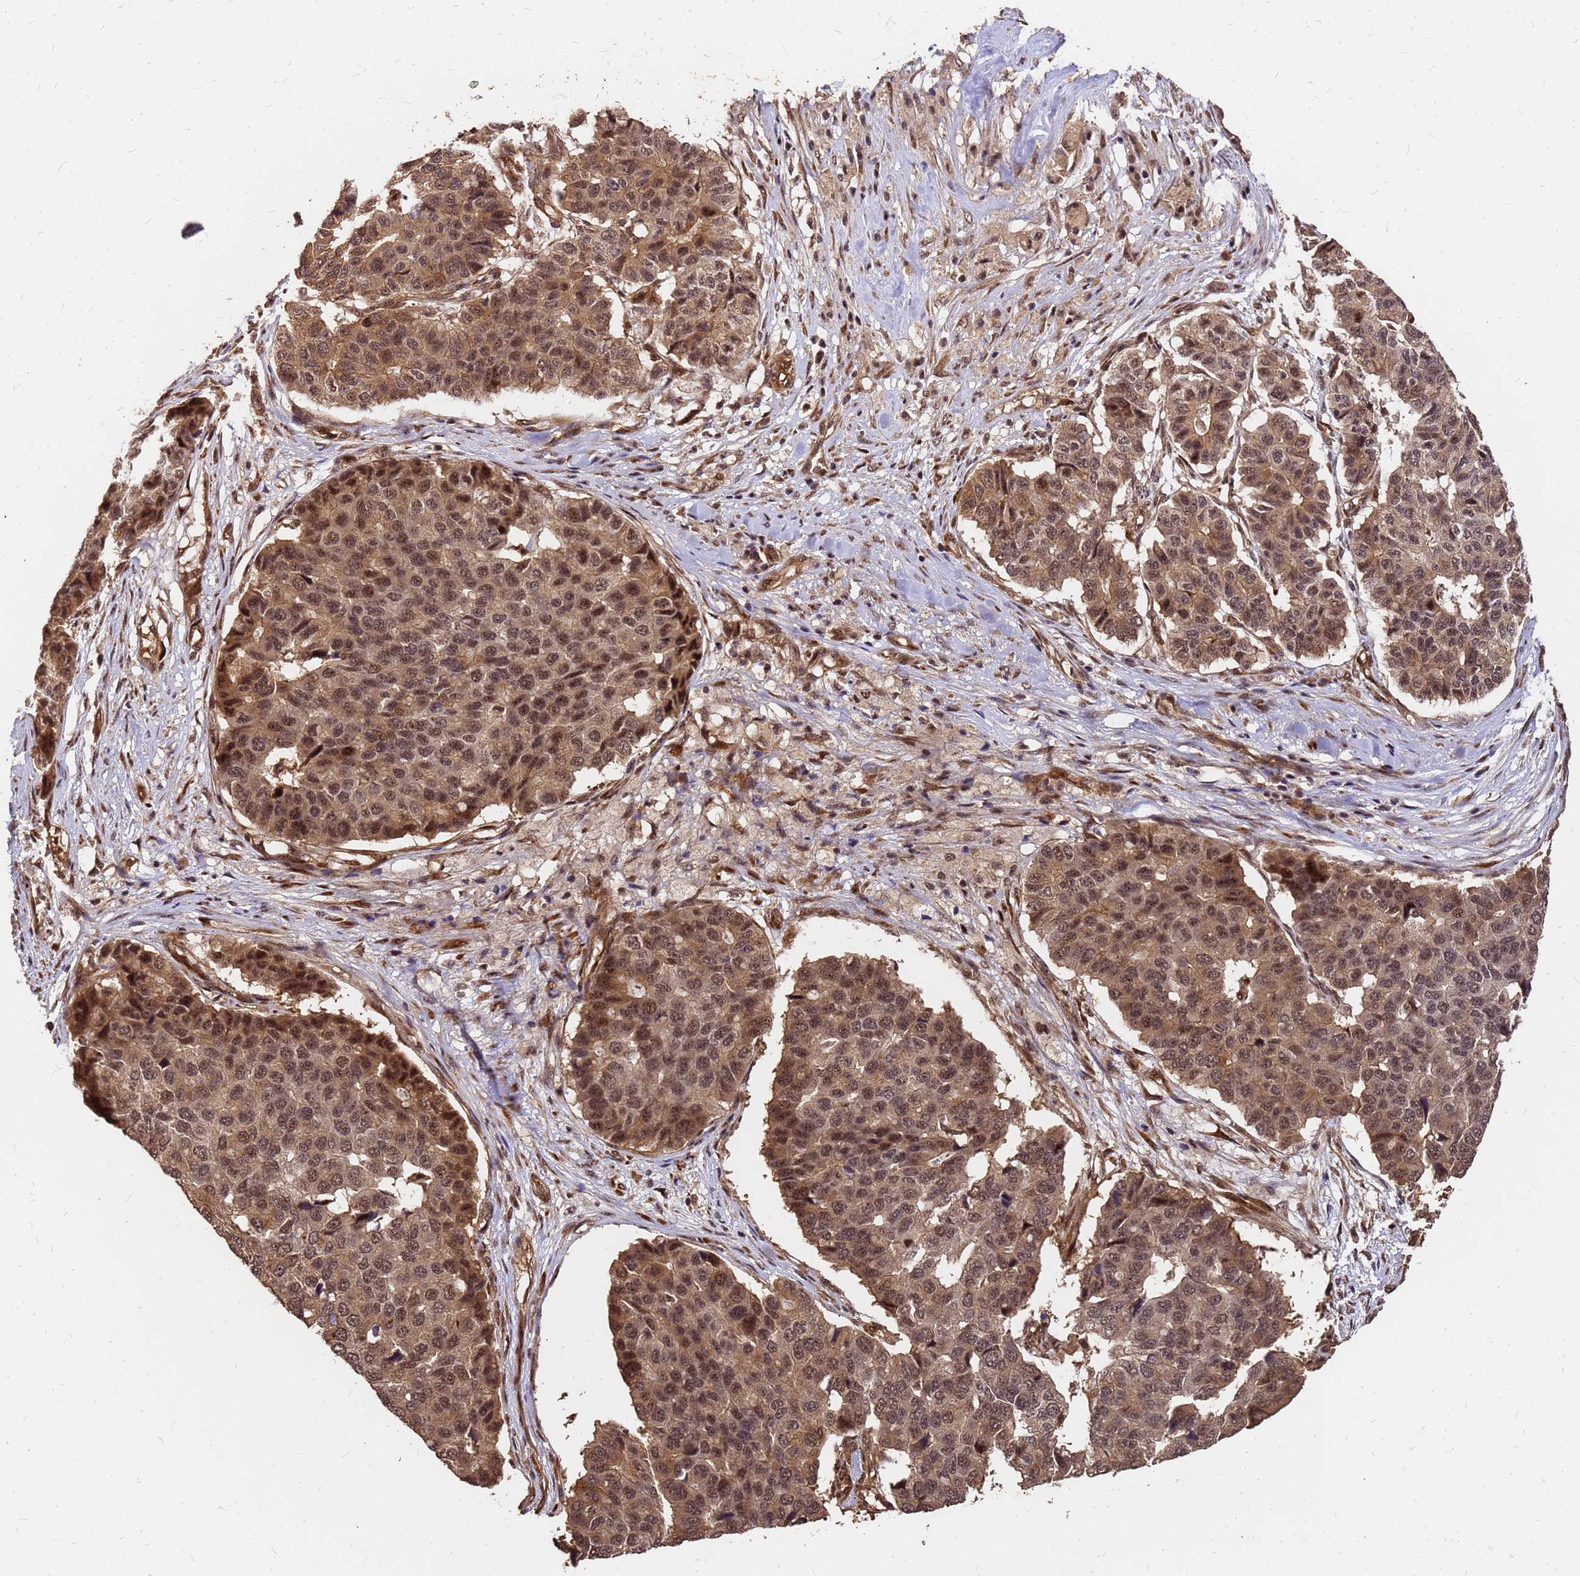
{"staining": {"intensity": "moderate", "quantity": ">75%", "location": "cytoplasmic/membranous,nuclear"}, "tissue": "pancreatic cancer", "cell_type": "Tumor cells", "image_type": "cancer", "snomed": [{"axis": "morphology", "description": "Adenocarcinoma, NOS"}, {"axis": "topography", "description": "Pancreas"}], "caption": "The histopathology image shows staining of pancreatic cancer, revealing moderate cytoplasmic/membranous and nuclear protein staining (brown color) within tumor cells.", "gene": "GPATCH8", "patient": {"sex": "male", "age": 50}}